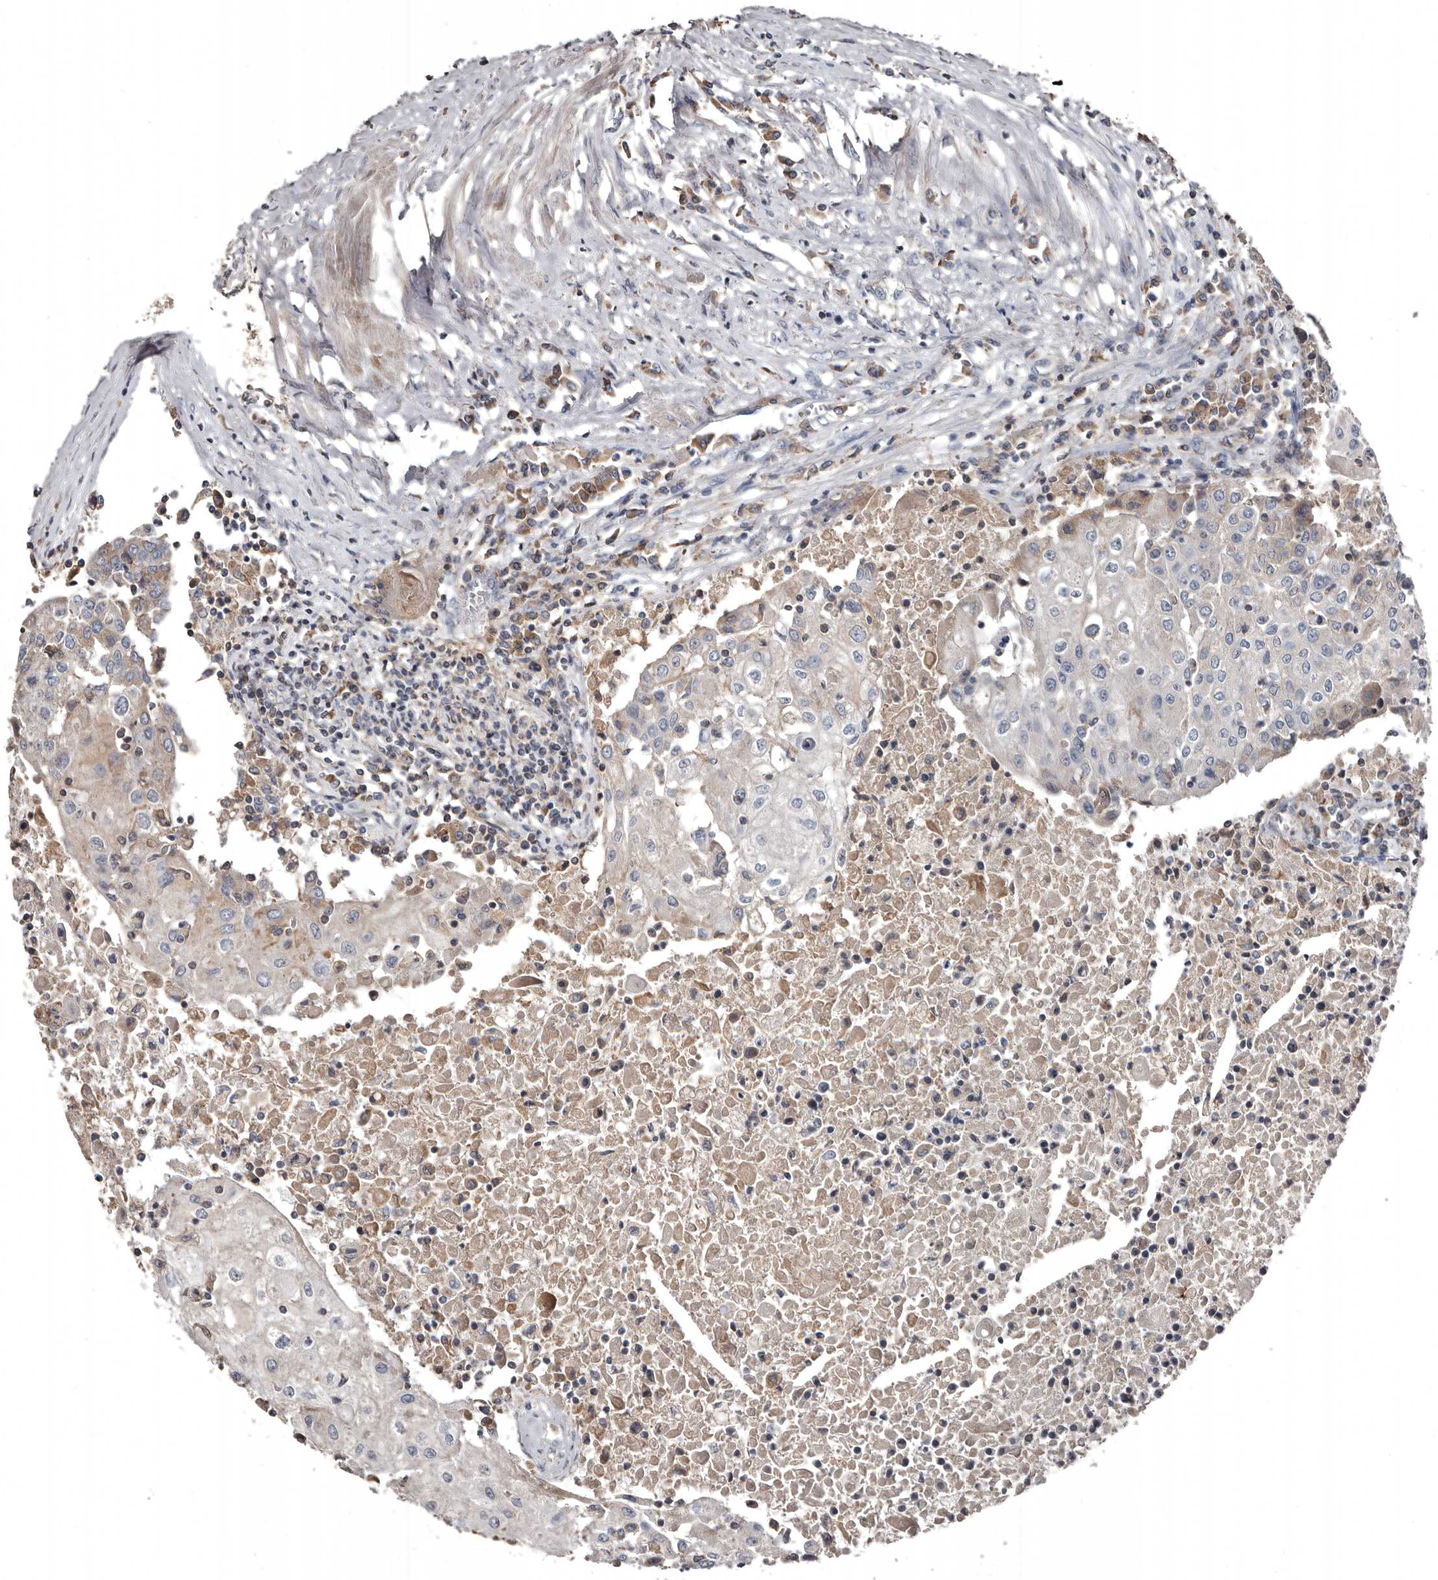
{"staining": {"intensity": "weak", "quantity": "<25%", "location": "cytoplasmic/membranous"}, "tissue": "urothelial cancer", "cell_type": "Tumor cells", "image_type": "cancer", "snomed": [{"axis": "morphology", "description": "Urothelial carcinoma, High grade"}, {"axis": "topography", "description": "Urinary bladder"}], "caption": "An image of urothelial carcinoma (high-grade) stained for a protein reveals no brown staining in tumor cells.", "gene": "GREB1", "patient": {"sex": "female", "age": 85}}